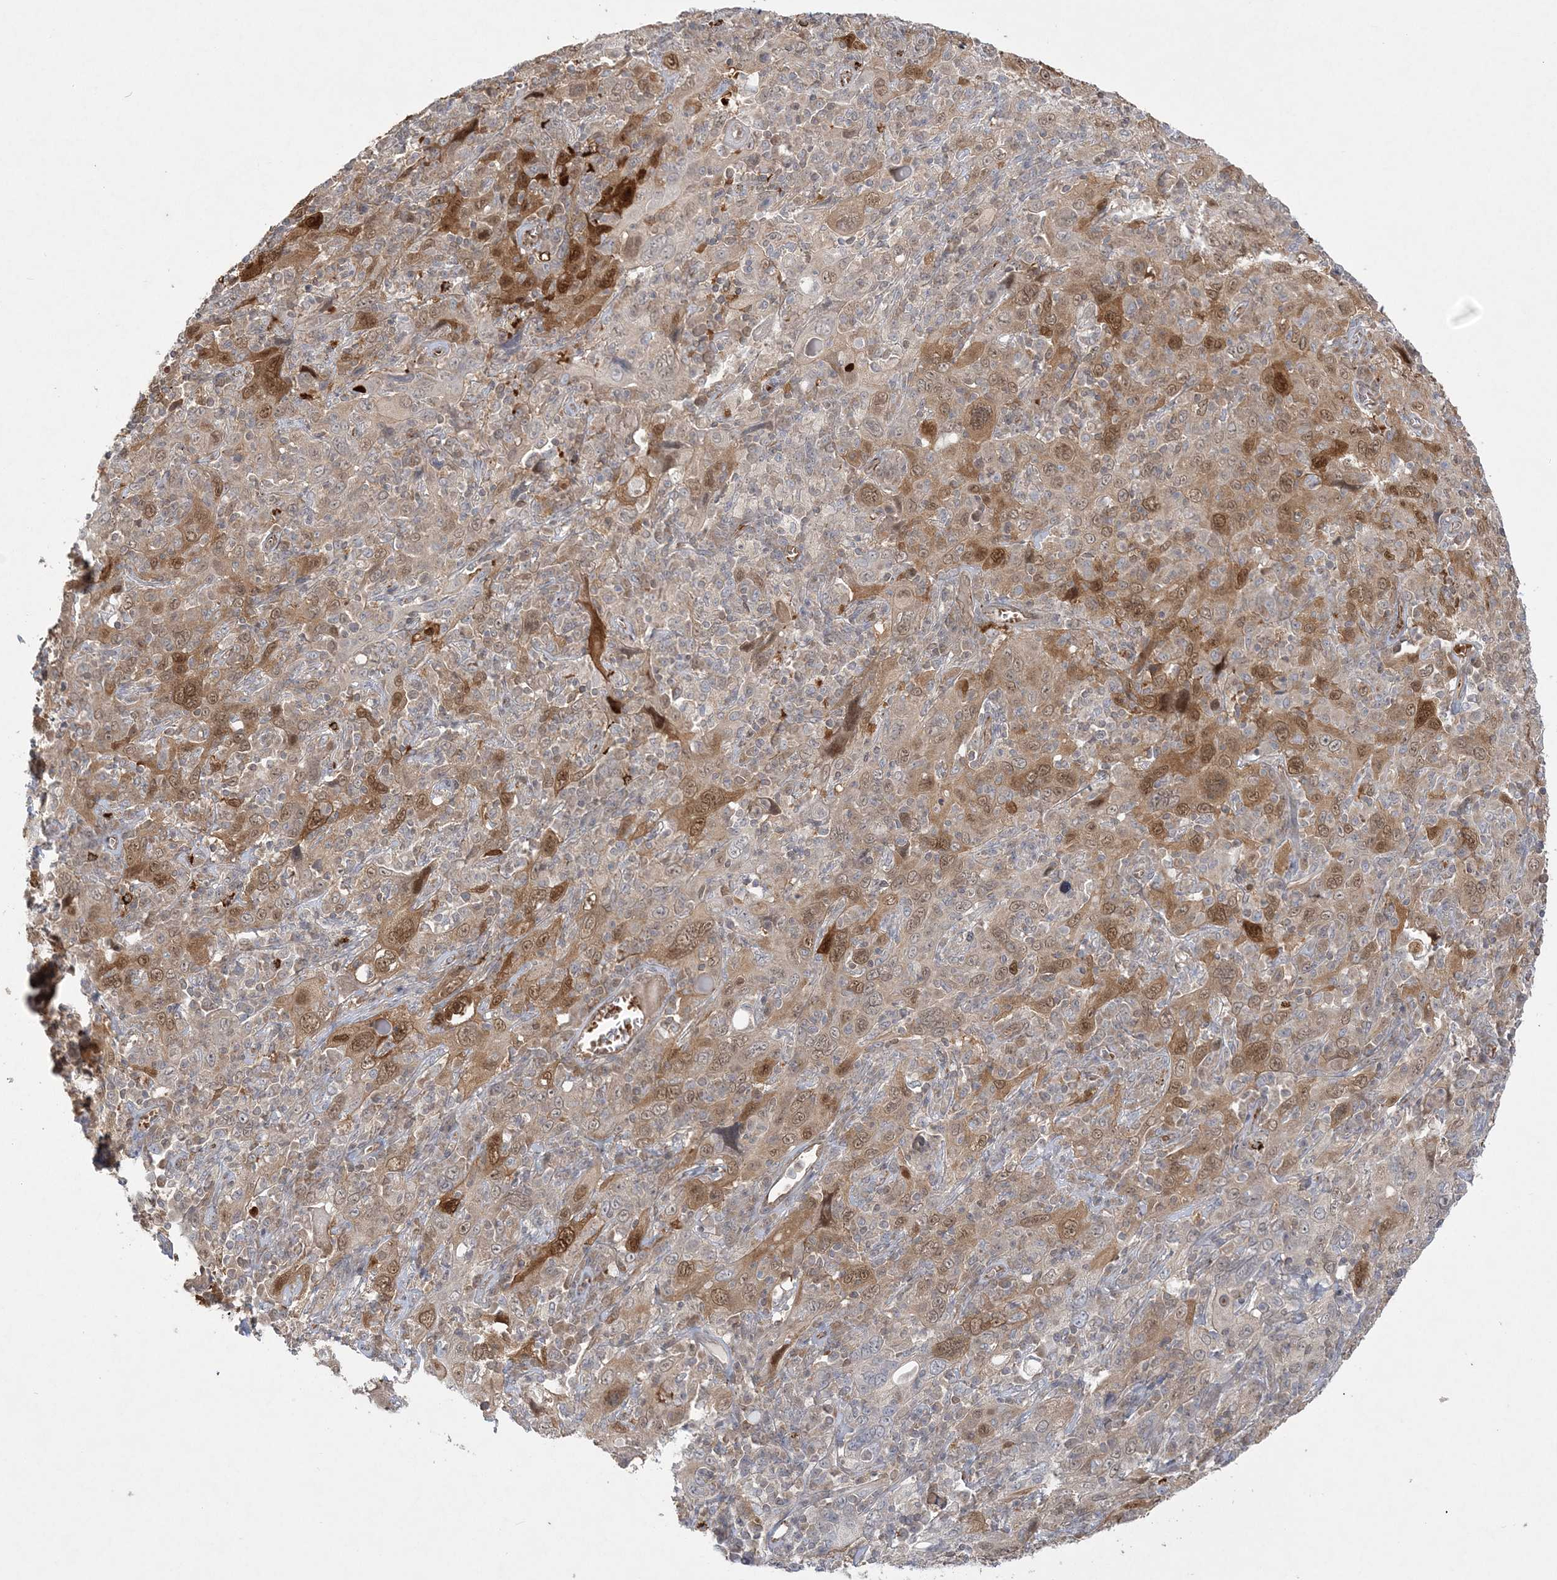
{"staining": {"intensity": "moderate", "quantity": ">75%", "location": "cytoplasmic/membranous,nuclear"}, "tissue": "cervical cancer", "cell_type": "Tumor cells", "image_type": "cancer", "snomed": [{"axis": "morphology", "description": "Squamous cell carcinoma, NOS"}, {"axis": "topography", "description": "Cervix"}], "caption": "Cervical cancer (squamous cell carcinoma) stained for a protein exhibits moderate cytoplasmic/membranous and nuclear positivity in tumor cells. The protein is shown in brown color, while the nuclei are stained blue.", "gene": "INPP1", "patient": {"sex": "female", "age": 46}}